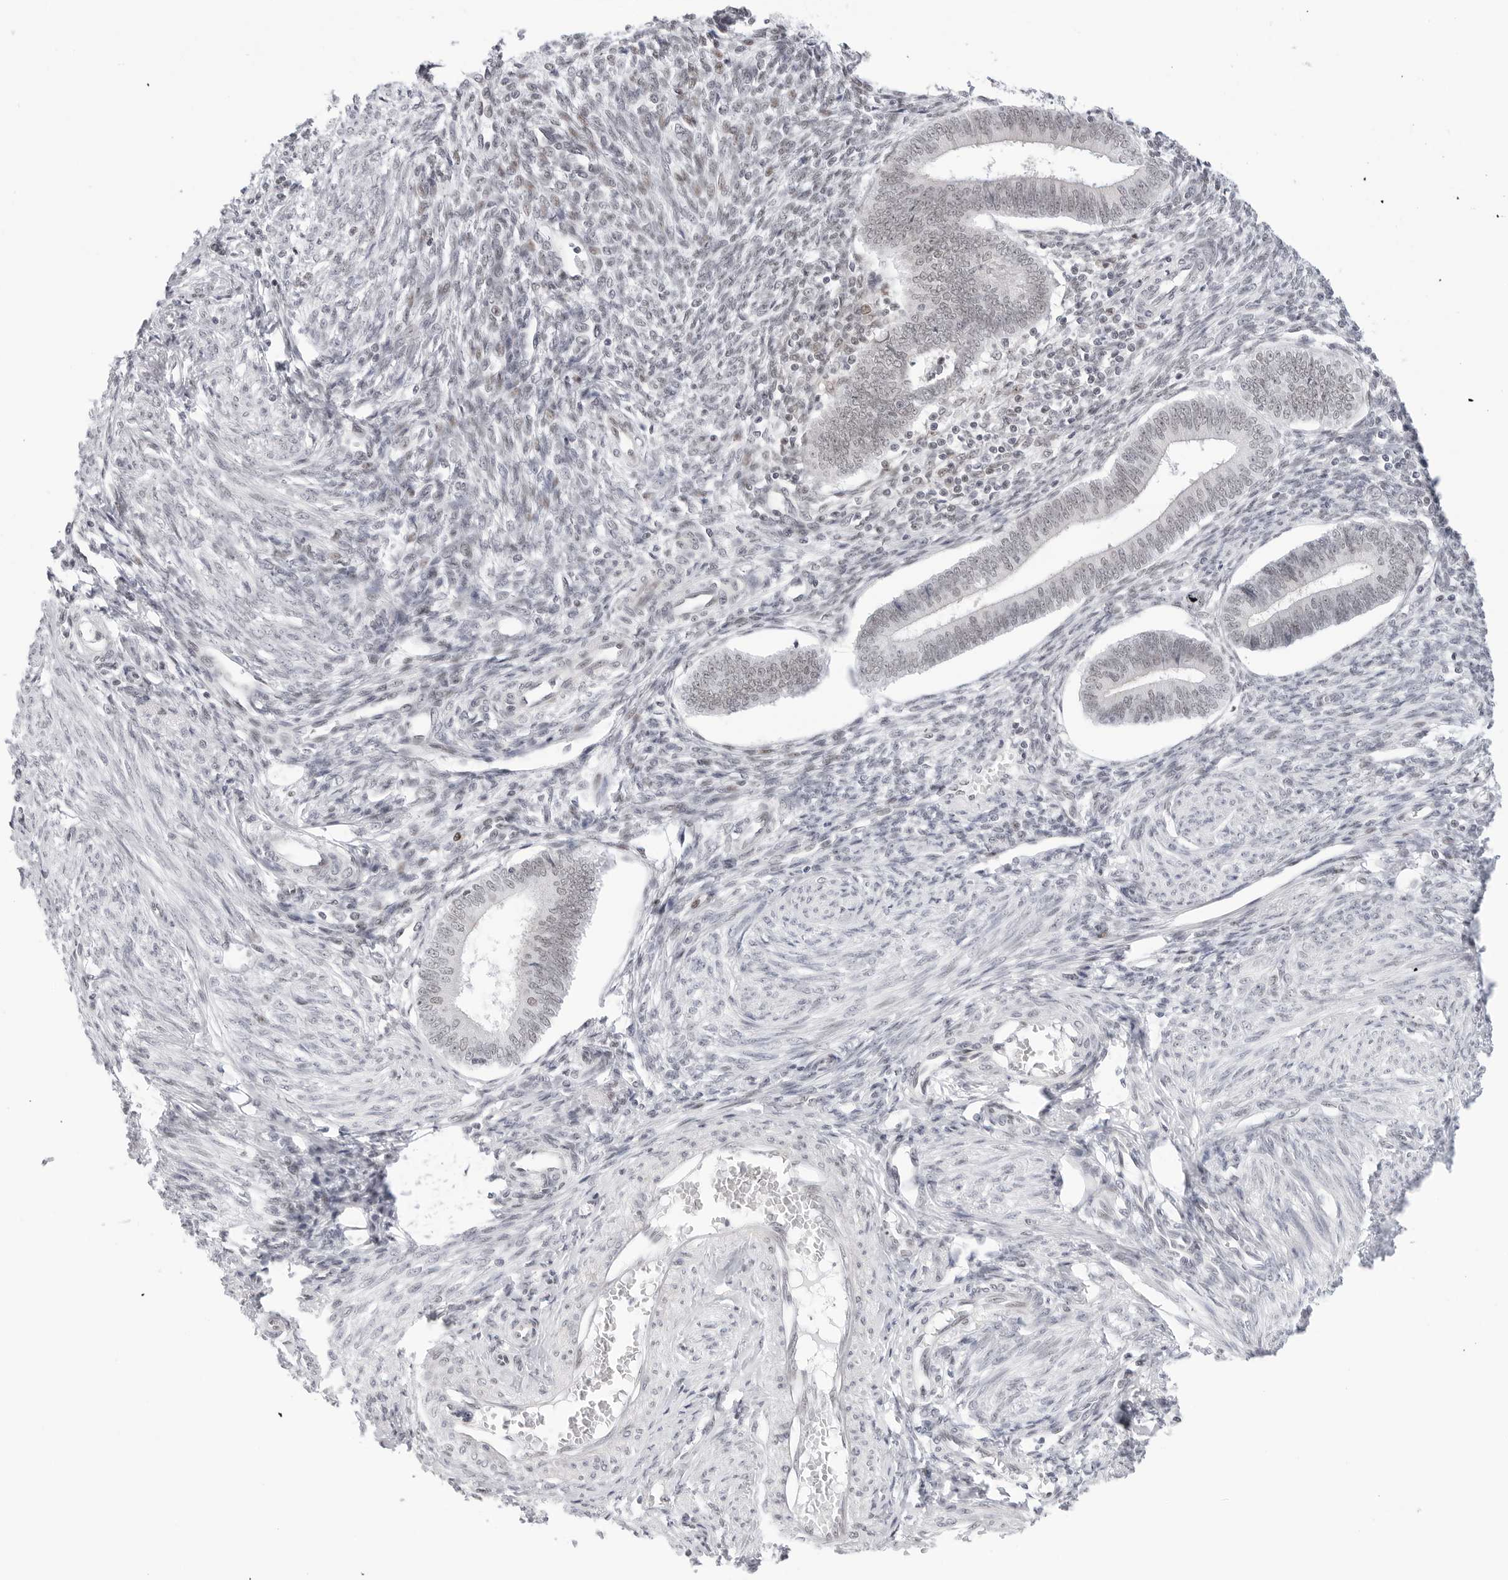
{"staining": {"intensity": "negative", "quantity": "none", "location": "none"}, "tissue": "endometrium", "cell_type": "Cells in endometrial stroma", "image_type": "normal", "snomed": [{"axis": "morphology", "description": "Normal tissue, NOS"}, {"axis": "topography", "description": "Endometrium"}], "caption": "DAB immunohistochemical staining of normal endometrium displays no significant expression in cells in endometrial stroma. The staining is performed using DAB brown chromogen with nuclei counter-stained in using hematoxylin.", "gene": "C1orf162", "patient": {"sex": "female", "age": 46}}